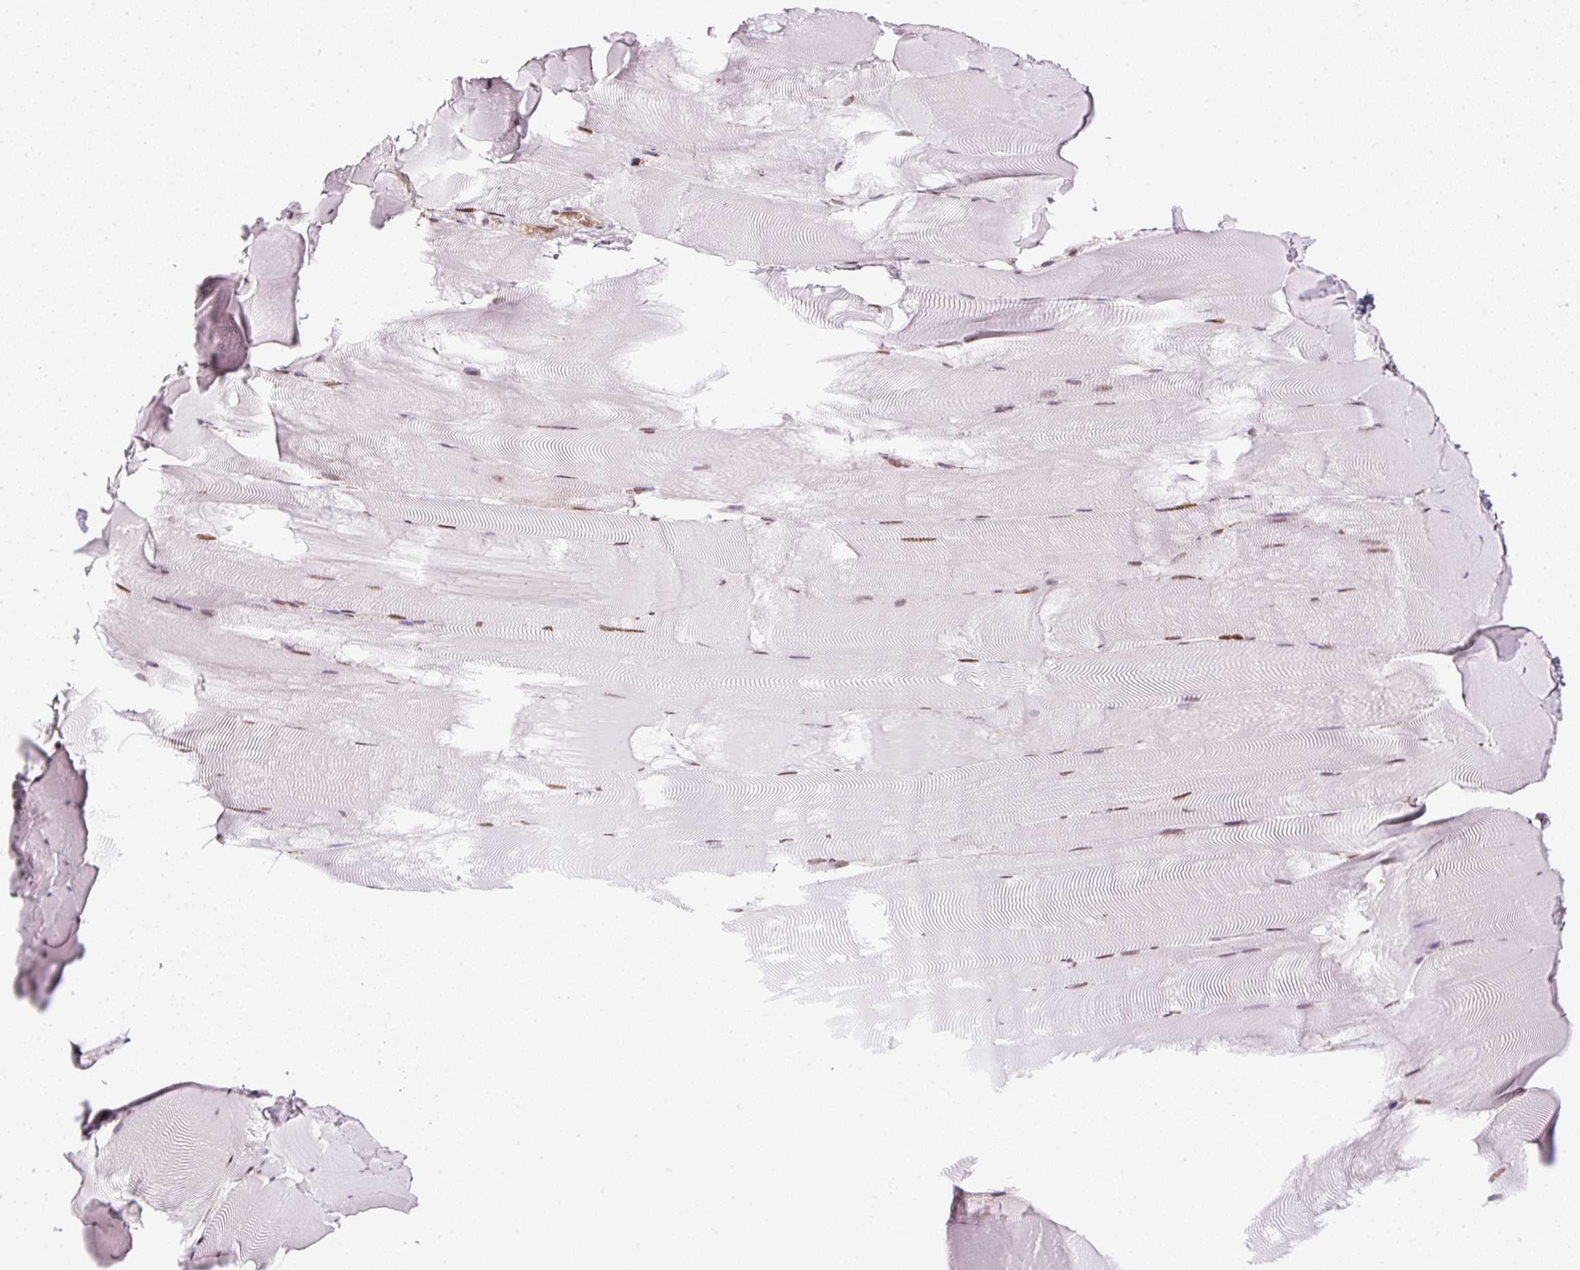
{"staining": {"intensity": "moderate", "quantity": "<25%", "location": "nuclear"}, "tissue": "skeletal muscle", "cell_type": "Myocytes", "image_type": "normal", "snomed": [{"axis": "morphology", "description": "Normal tissue, NOS"}, {"axis": "topography", "description": "Skeletal muscle"}], "caption": "Normal skeletal muscle shows moderate nuclear positivity in about <25% of myocytes.", "gene": "SCNM1", "patient": {"sex": "female", "age": 64}}